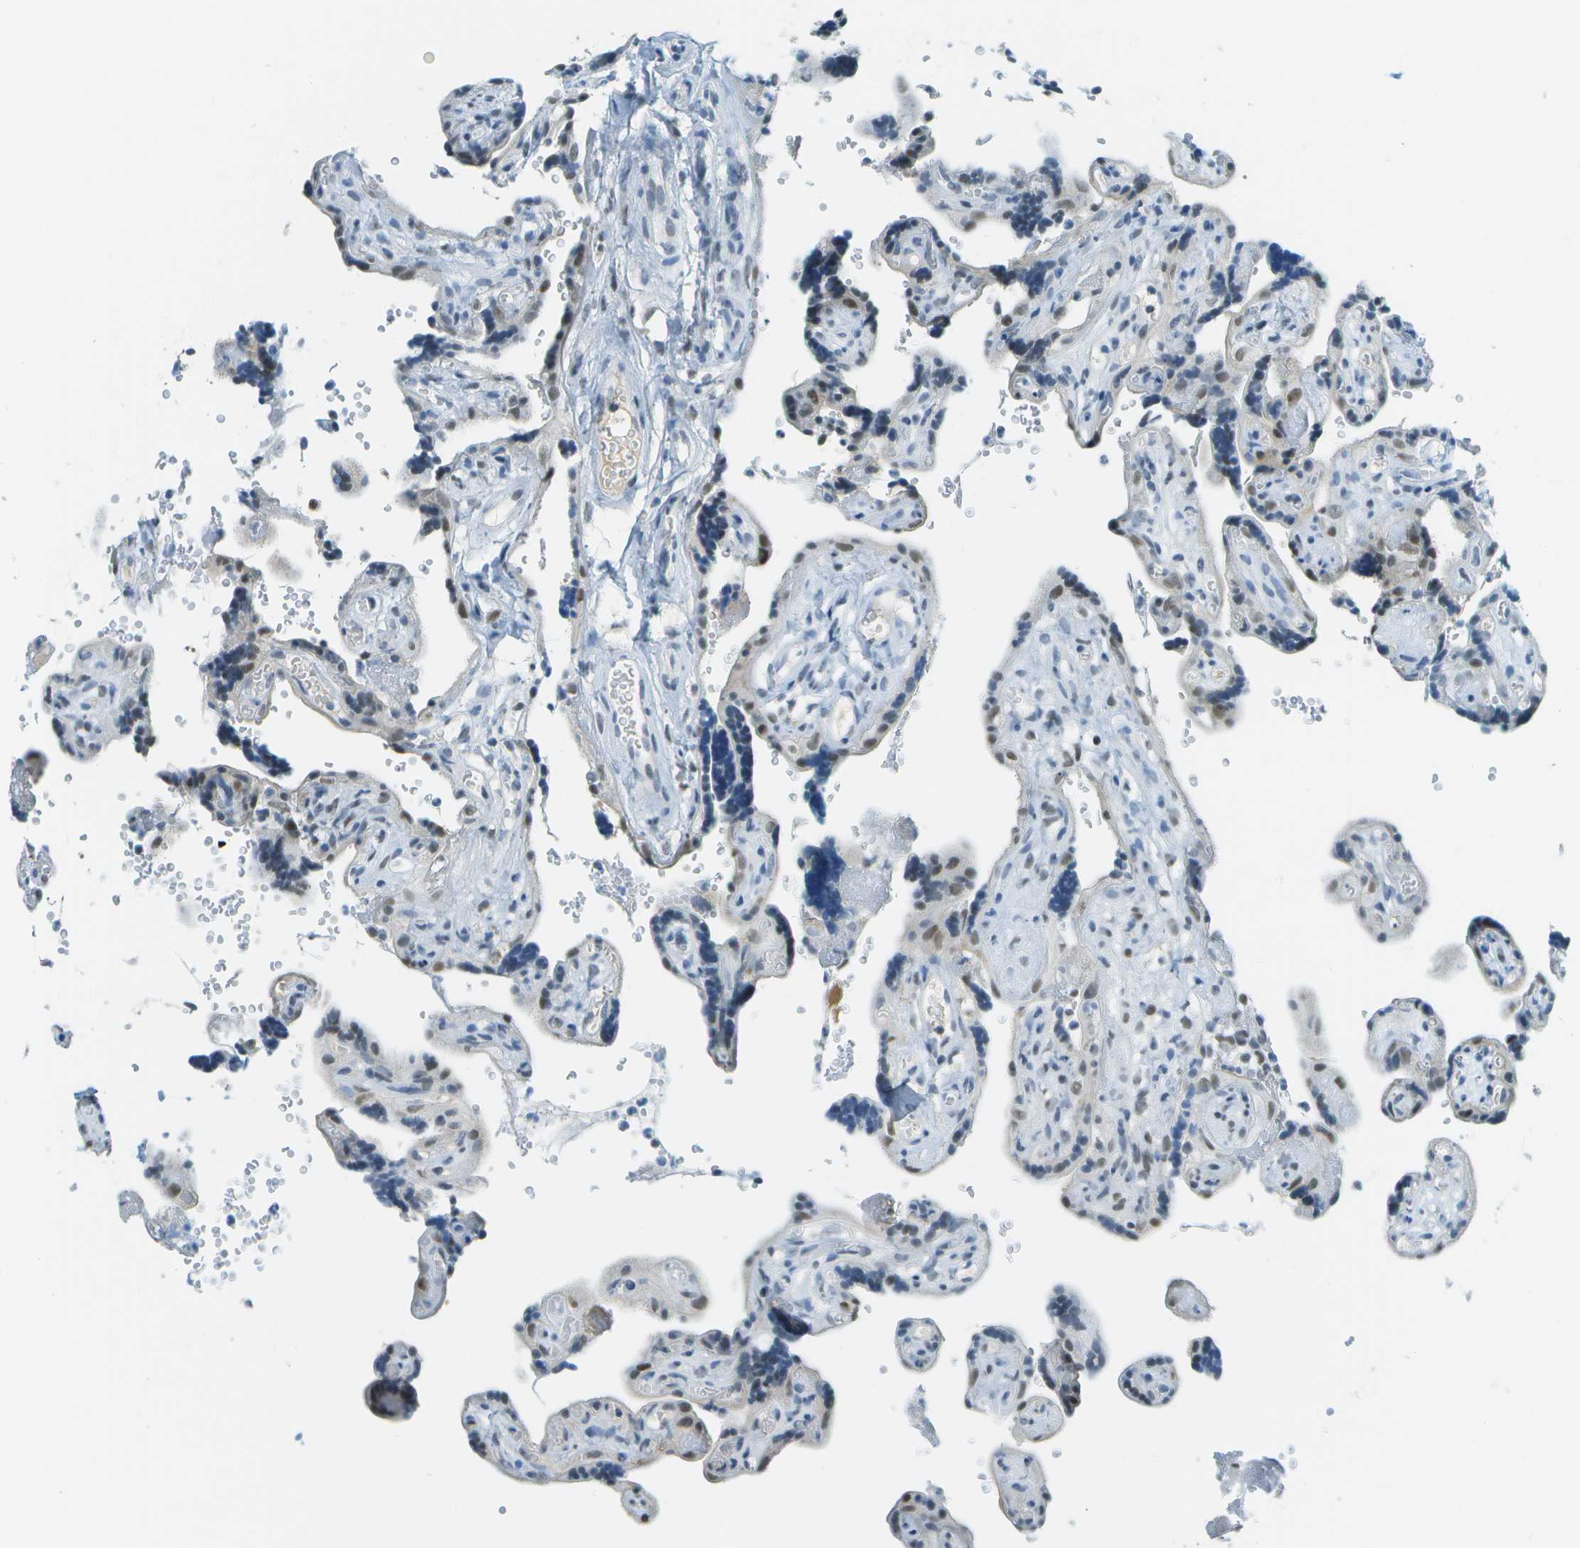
{"staining": {"intensity": "weak", "quantity": ">75%", "location": "nuclear"}, "tissue": "placenta", "cell_type": "Decidual cells", "image_type": "normal", "snomed": [{"axis": "morphology", "description": "Normal tissue, NOS"}, {"axis": "topography", "description": "Placenta"}], "caption": "A micrograph showing weak nuclear expression in approximately >75% of decidual cells in normal placenta, as visualized by brown immunohistochemical staining.", "gene": "NEK11", "patient": {"sex": "female", "age": 30}}